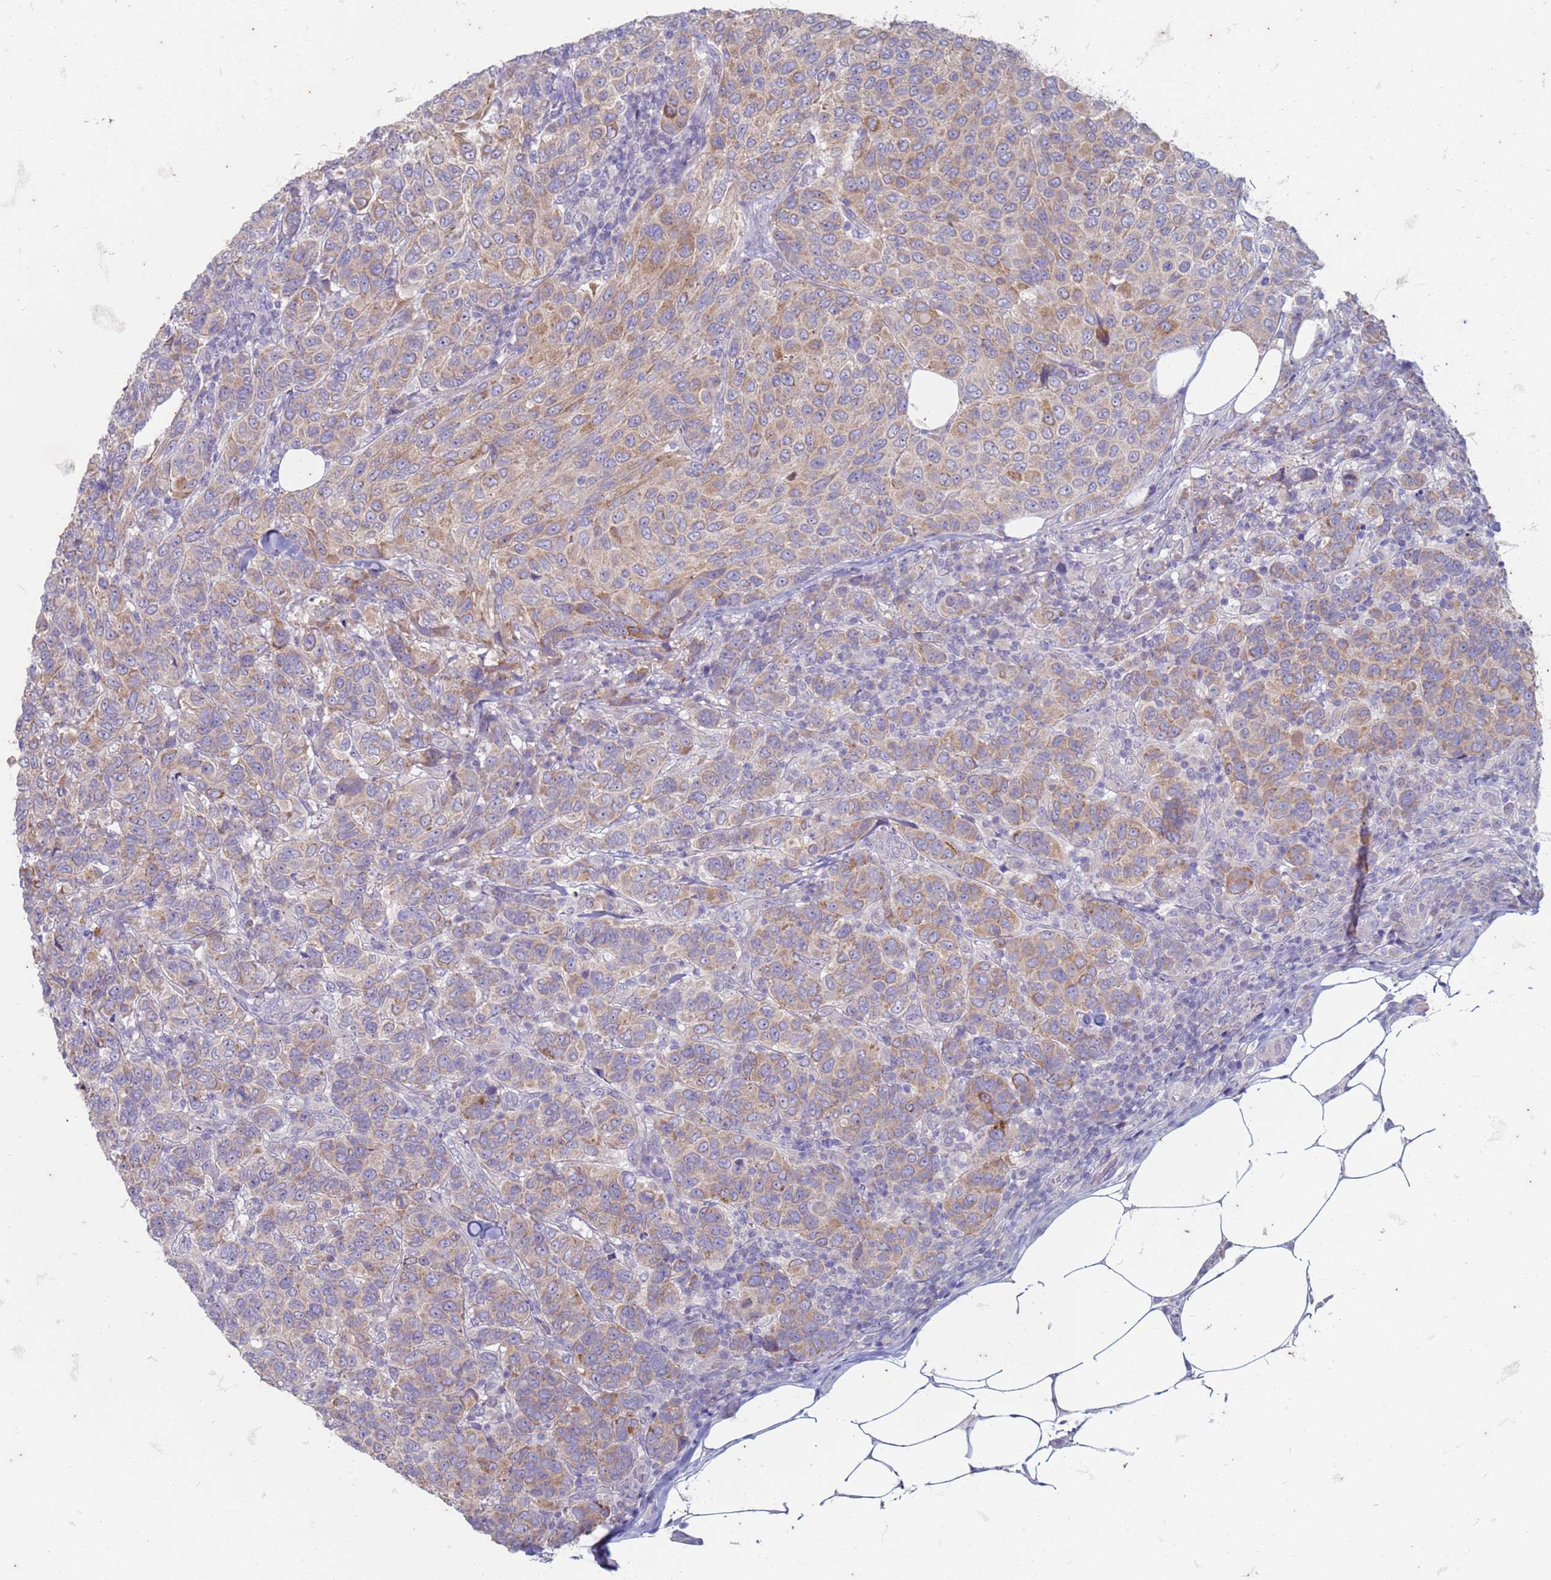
{"staining": {"intensity": "moderate", "quantity": "<25%", "location": "cytoplasmic/membranous"}, "tissue": "breast cancer", "cell_type": "Tumor cells", "image_type": "cancer", "snomed": [{"axis": "morphology", "description": "Duct carcinoma"}, {"axis": "topography", "description": "Breast"}], "caption": "Immunohistochemical staining of breast cancer reveals low levels of moderate cytoplasmic/membranous protein expression in about <25% of tumor cells. Ihc stains the protein in brown and the nuclei are stained blue.", "gene": "SUCO", "patient": {"sex": "female", "age": 55}}